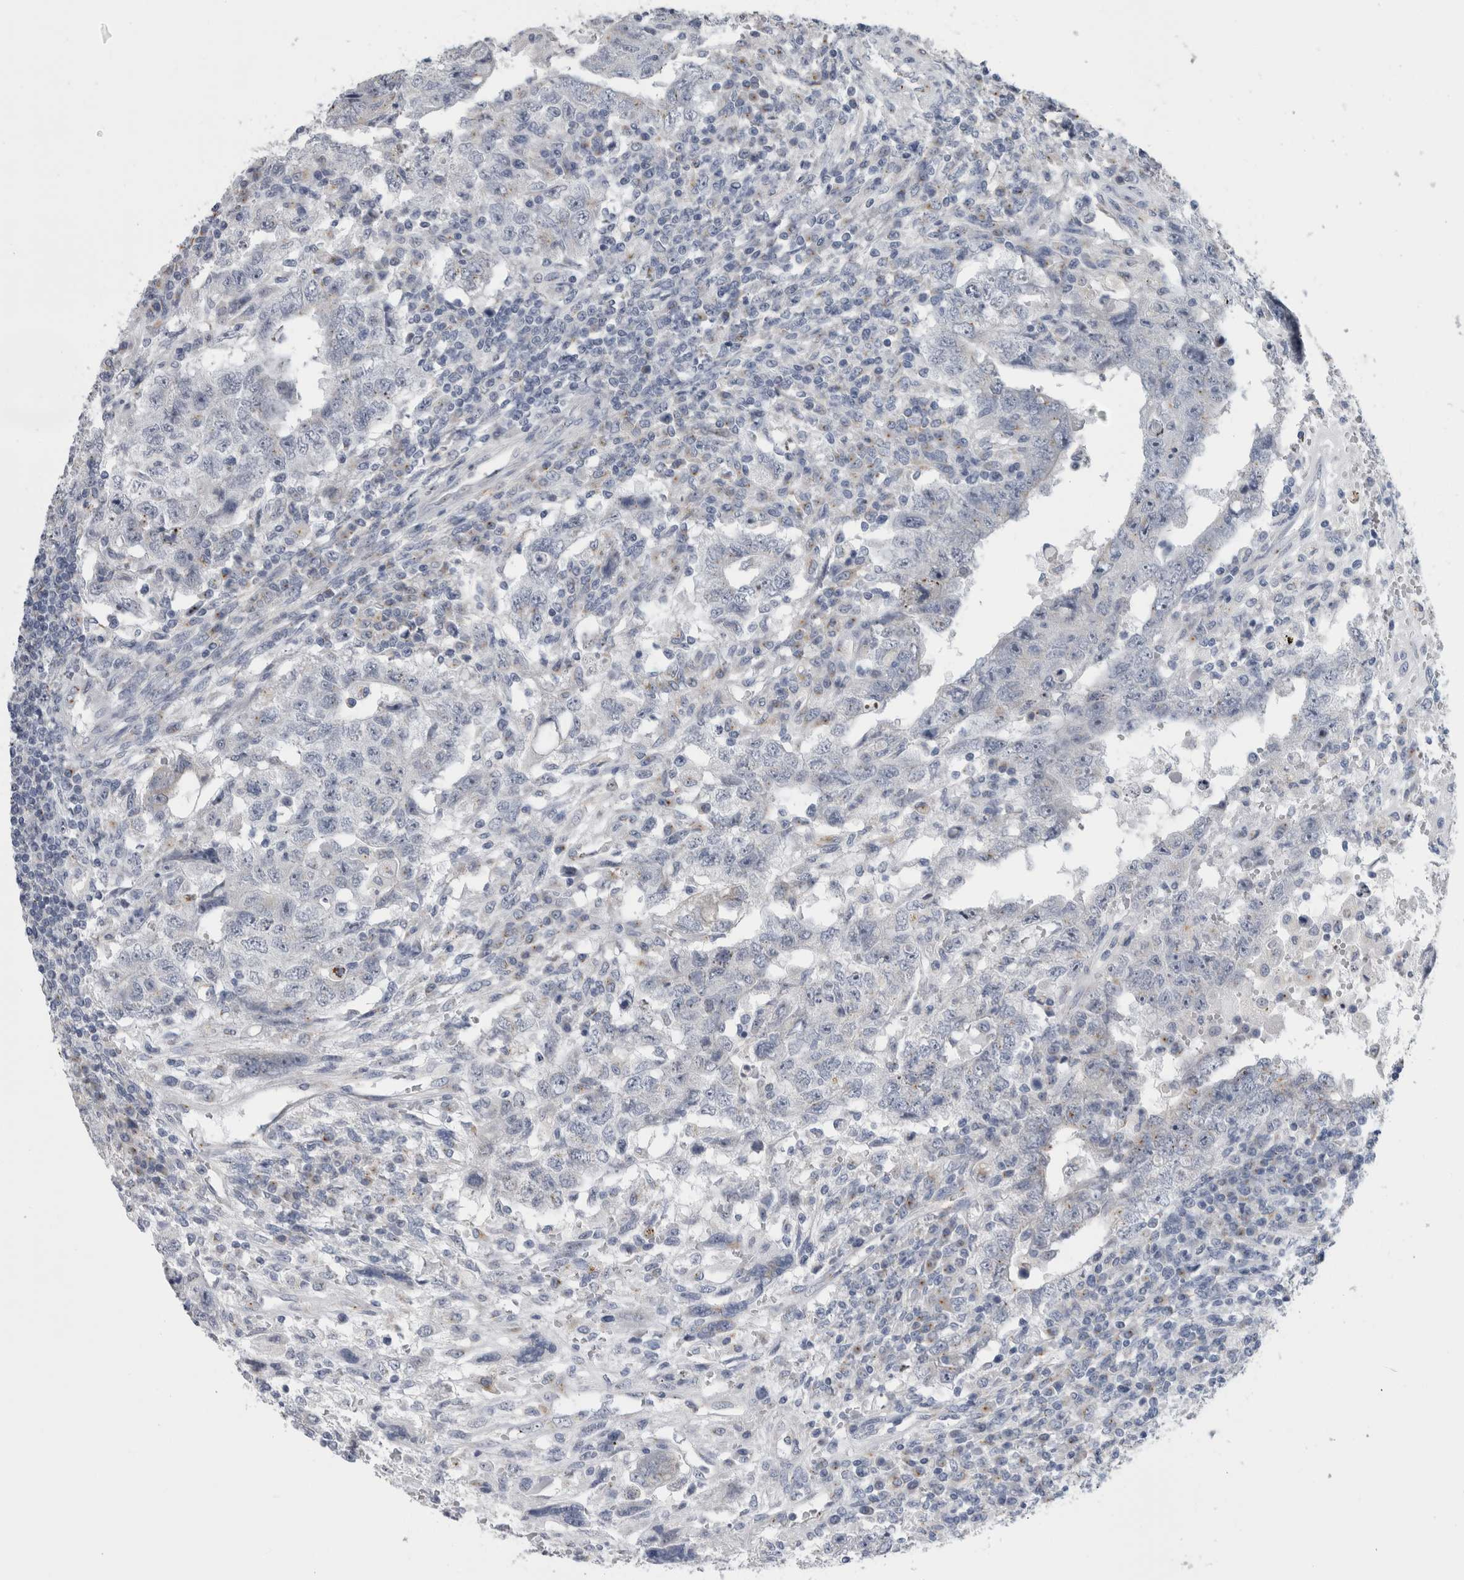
{"staining": {"intensity": "negative", "quantity": "none", "location": "none"}, "tissue": "testis cancer", "cell_type": "Tumor cells", "image_type": "cancer", "snomed": [{"axis": "morphology", "description": "Carcinoma, Embryonal, NOS"}, {"axis": "topography", "description": "Testis"}], "caption": "Immunohistochemistry of human testis embryonal carcinoma reveals no positivity in tumor cells. (DAB (3,3'-diaminobenzidine) immunohistochemistry, high magnification).", "gene": "AKAP9", "patient": {"sex": "male", "age": 26}}